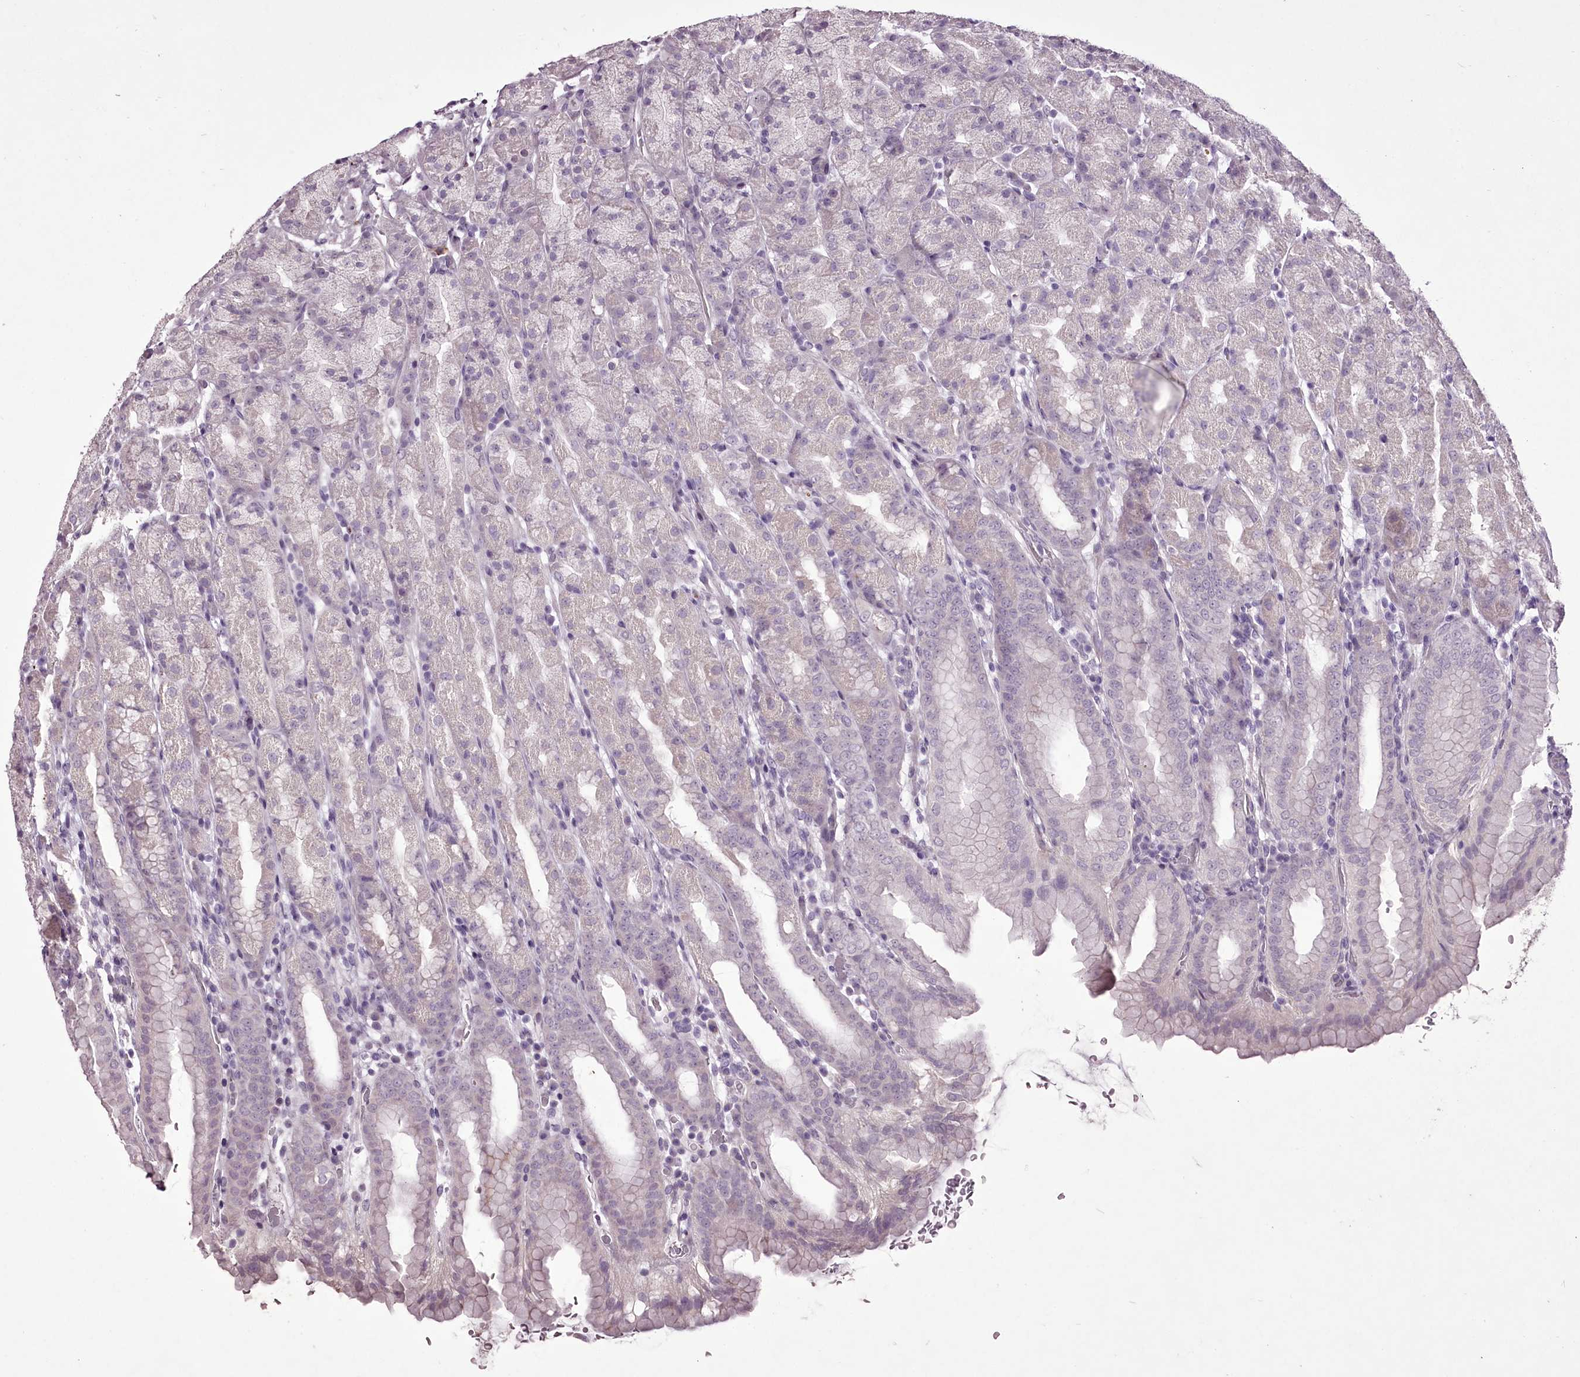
{"staining": {"intensity": "negative", "quantity": "none", "location": "none"}, "tissue": "stomach", "cell_type": "Glandular cells", "image_type": "normal", "snomed": [{"axis": "morphology", "description": "Normal tissue, NOS"}, {"axis": "topography", "description": "Stomach, upper"}], "caption": "IHC histopathology image of benign stomach: stomach stained with DAB (3,3'-diaminobenzidine) shows no significant protein expression in glandular cells.", "gene": "C1orf56", "patient": {"sex": "male", "age": 68}}